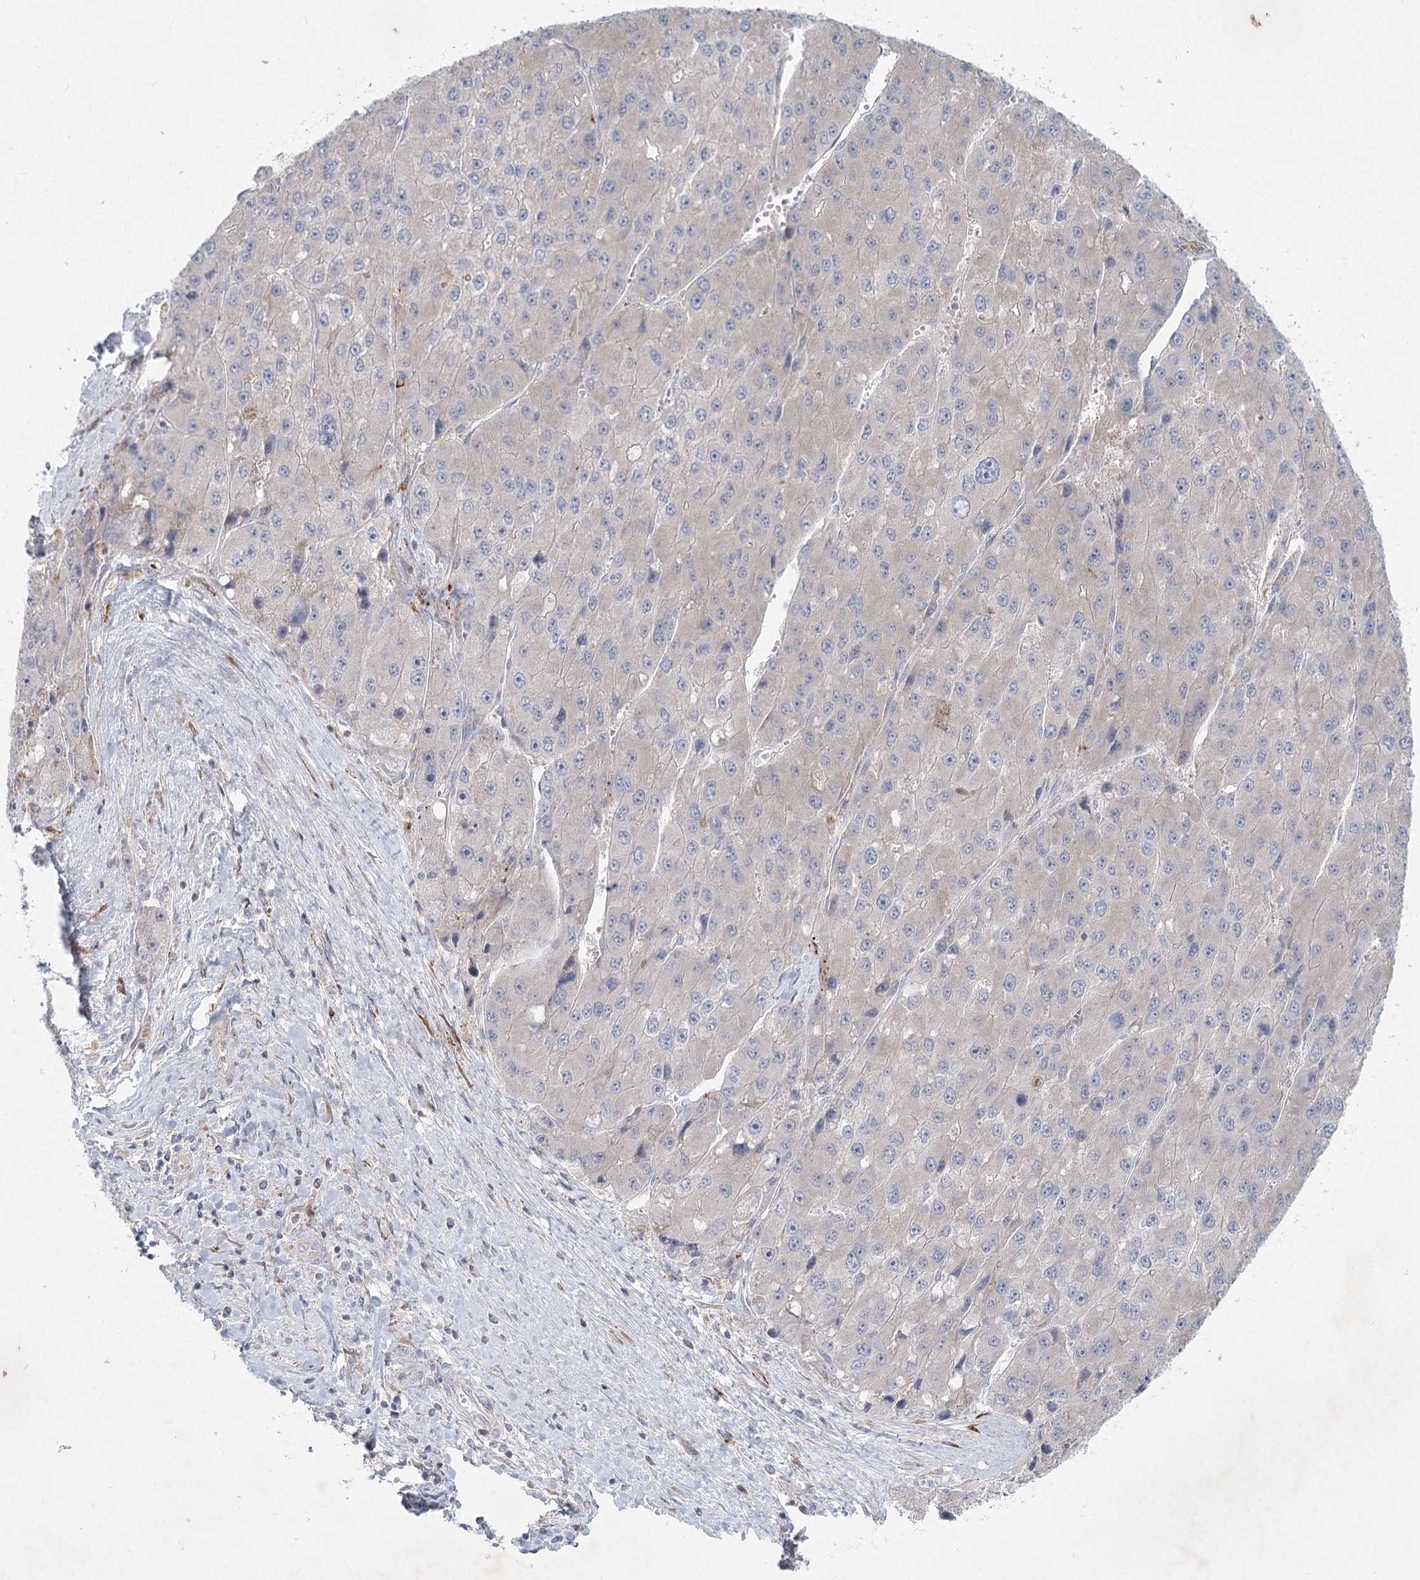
{"staining": {"intensity": "negative", "quantity": "none", "location": "none"}, "tissue": "liver cancer", "cell_type": "Tumor cells", "image_type": "cancer", "snomed": [{"axis": "morphology", "description": "Carcinoma, Hepatocellular, NOS"}, {"axis": "topography", "description": "Liver"}], "caption": "The micrograph shows no staining of tumor cells in liver hepatocellular carcinoma.", "gene": "FAM110C", "patient": {"sex": "female", "age": 73}}